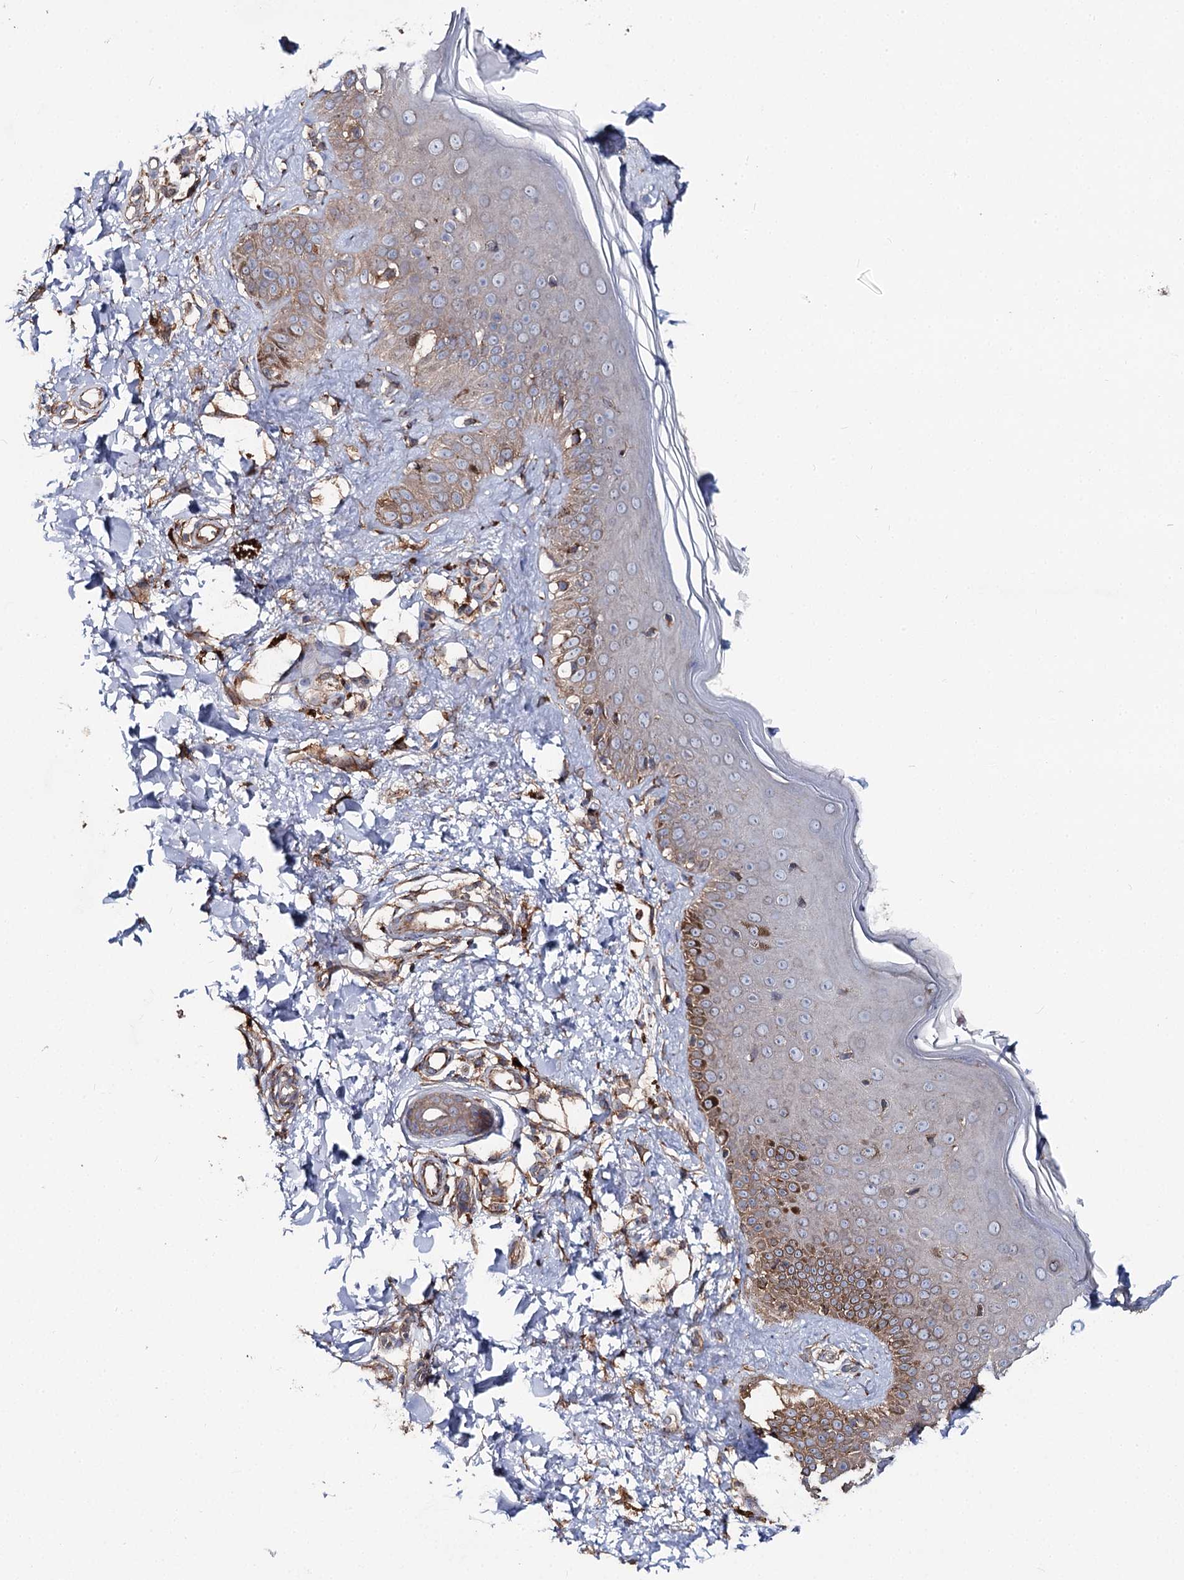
{"staining": {"intensity": "moderate", "quantity": ">75%", "location": "cytoplasmic/membranous"}, "tissue": "skin", "cell_type": "Fibroblasts", "image_type": "normal", "snomed": [{"axis": "morphology", "description": "Normal tissue, NOS"}, {"axis": "topography", "description": "Skin"}], "caption": "A brown stain highlights moderate cytoplasmic/membranous staining of a protein in fibroblasts of benign skin.", "gene": "MSANTD2", "patient": {"sex": "male", "age": 52}}